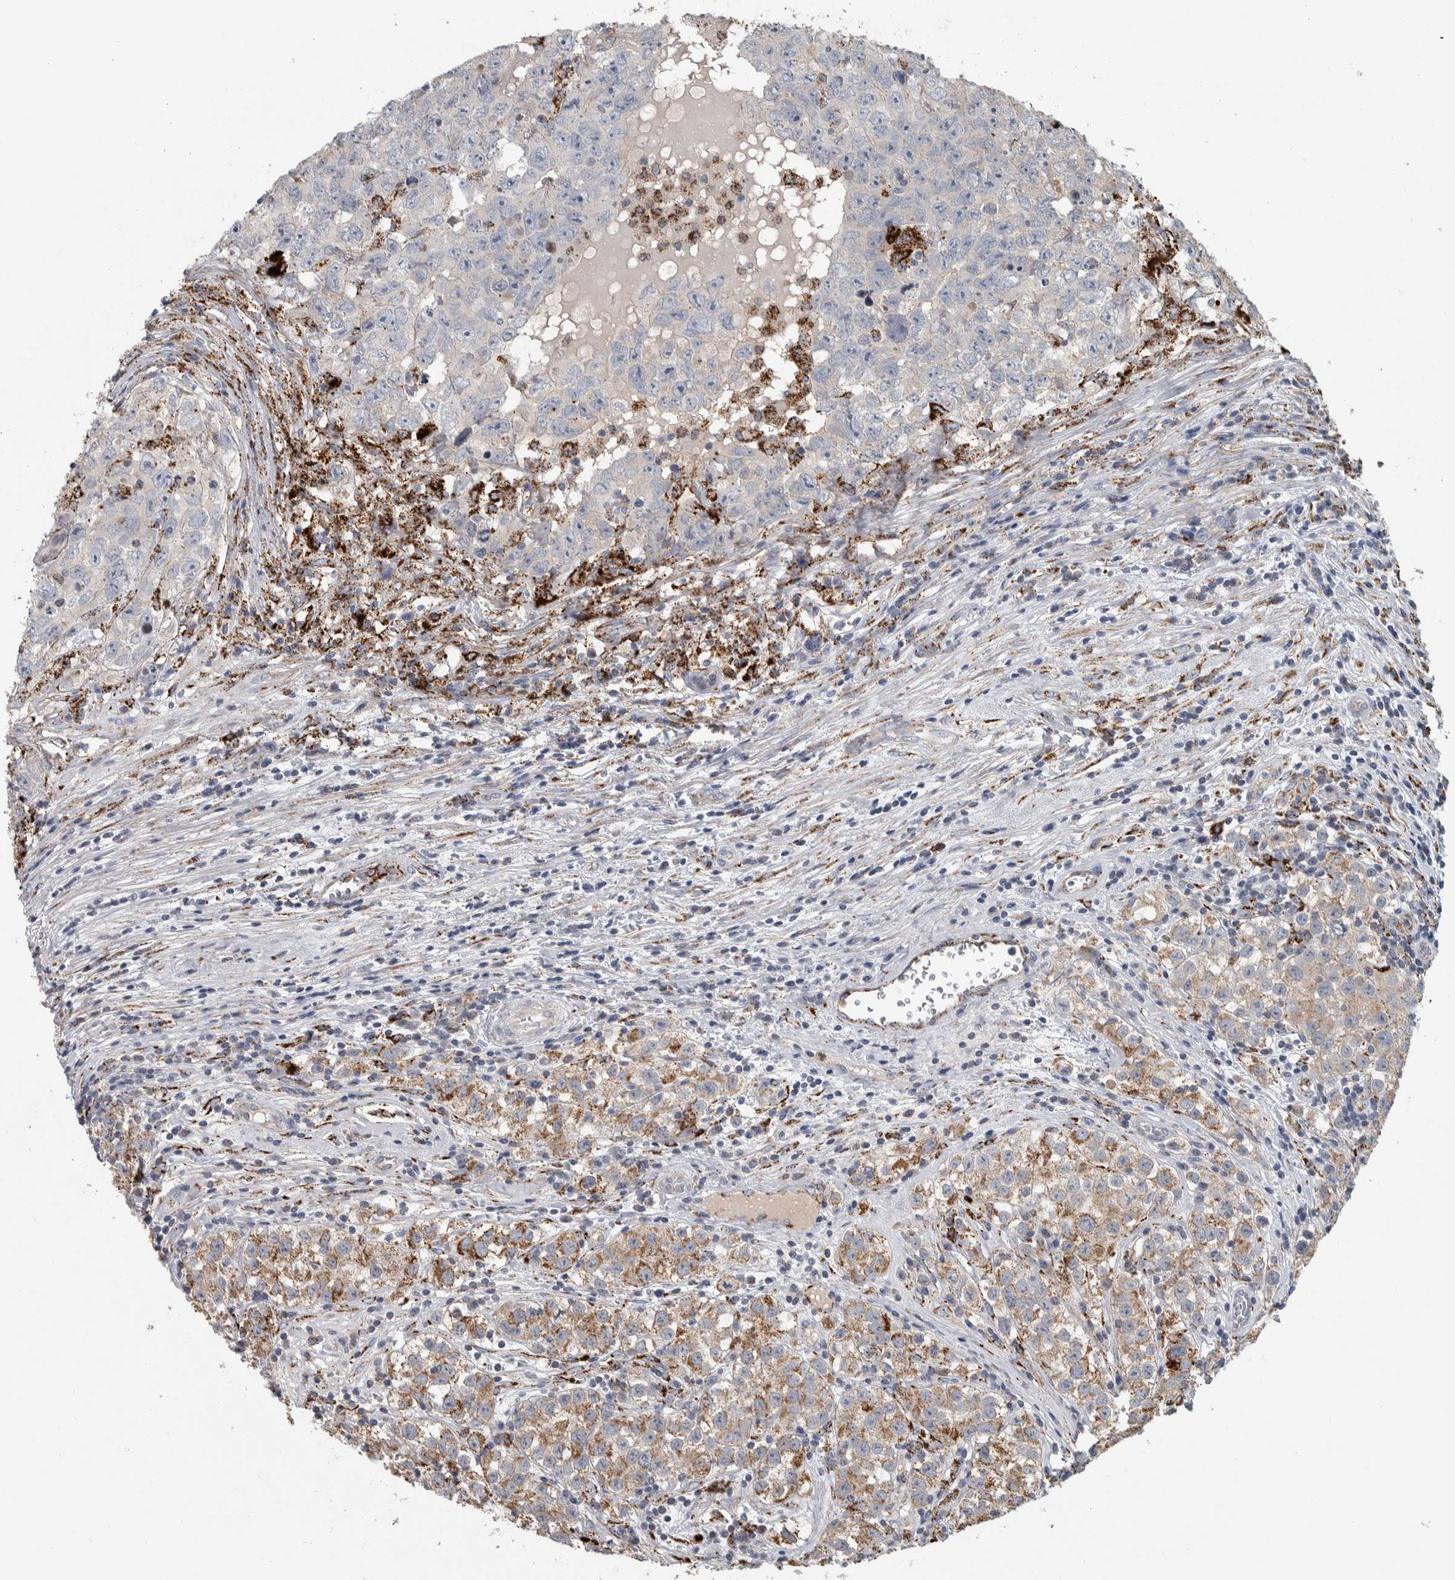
{"staining": {"intensity": "moderate", "quantity": "<25%", "location": "cytoplasmic/membranous"}, "tissue": "testis cancer", "cell_type": "Tumor cells", "image_type": "cancer", "snomed": [{"axis": "morphology", "description": "Seminoma, NOS"}, {"axis": "morphology", "description": "Carcinoma, Embryonal, NOS"}, {"axis": "topography", "description": "Testis"}], "caption": "Immunohistochemistry (IHC) histopathology image of testis cancer stained for a protein (brown), which demonstrates low levels of moderate cytoplasmic/membranous positivity in about <25% of tumor cells.", "gene": "FAM78A", "patient": {"sex": "male", "age": 43}}